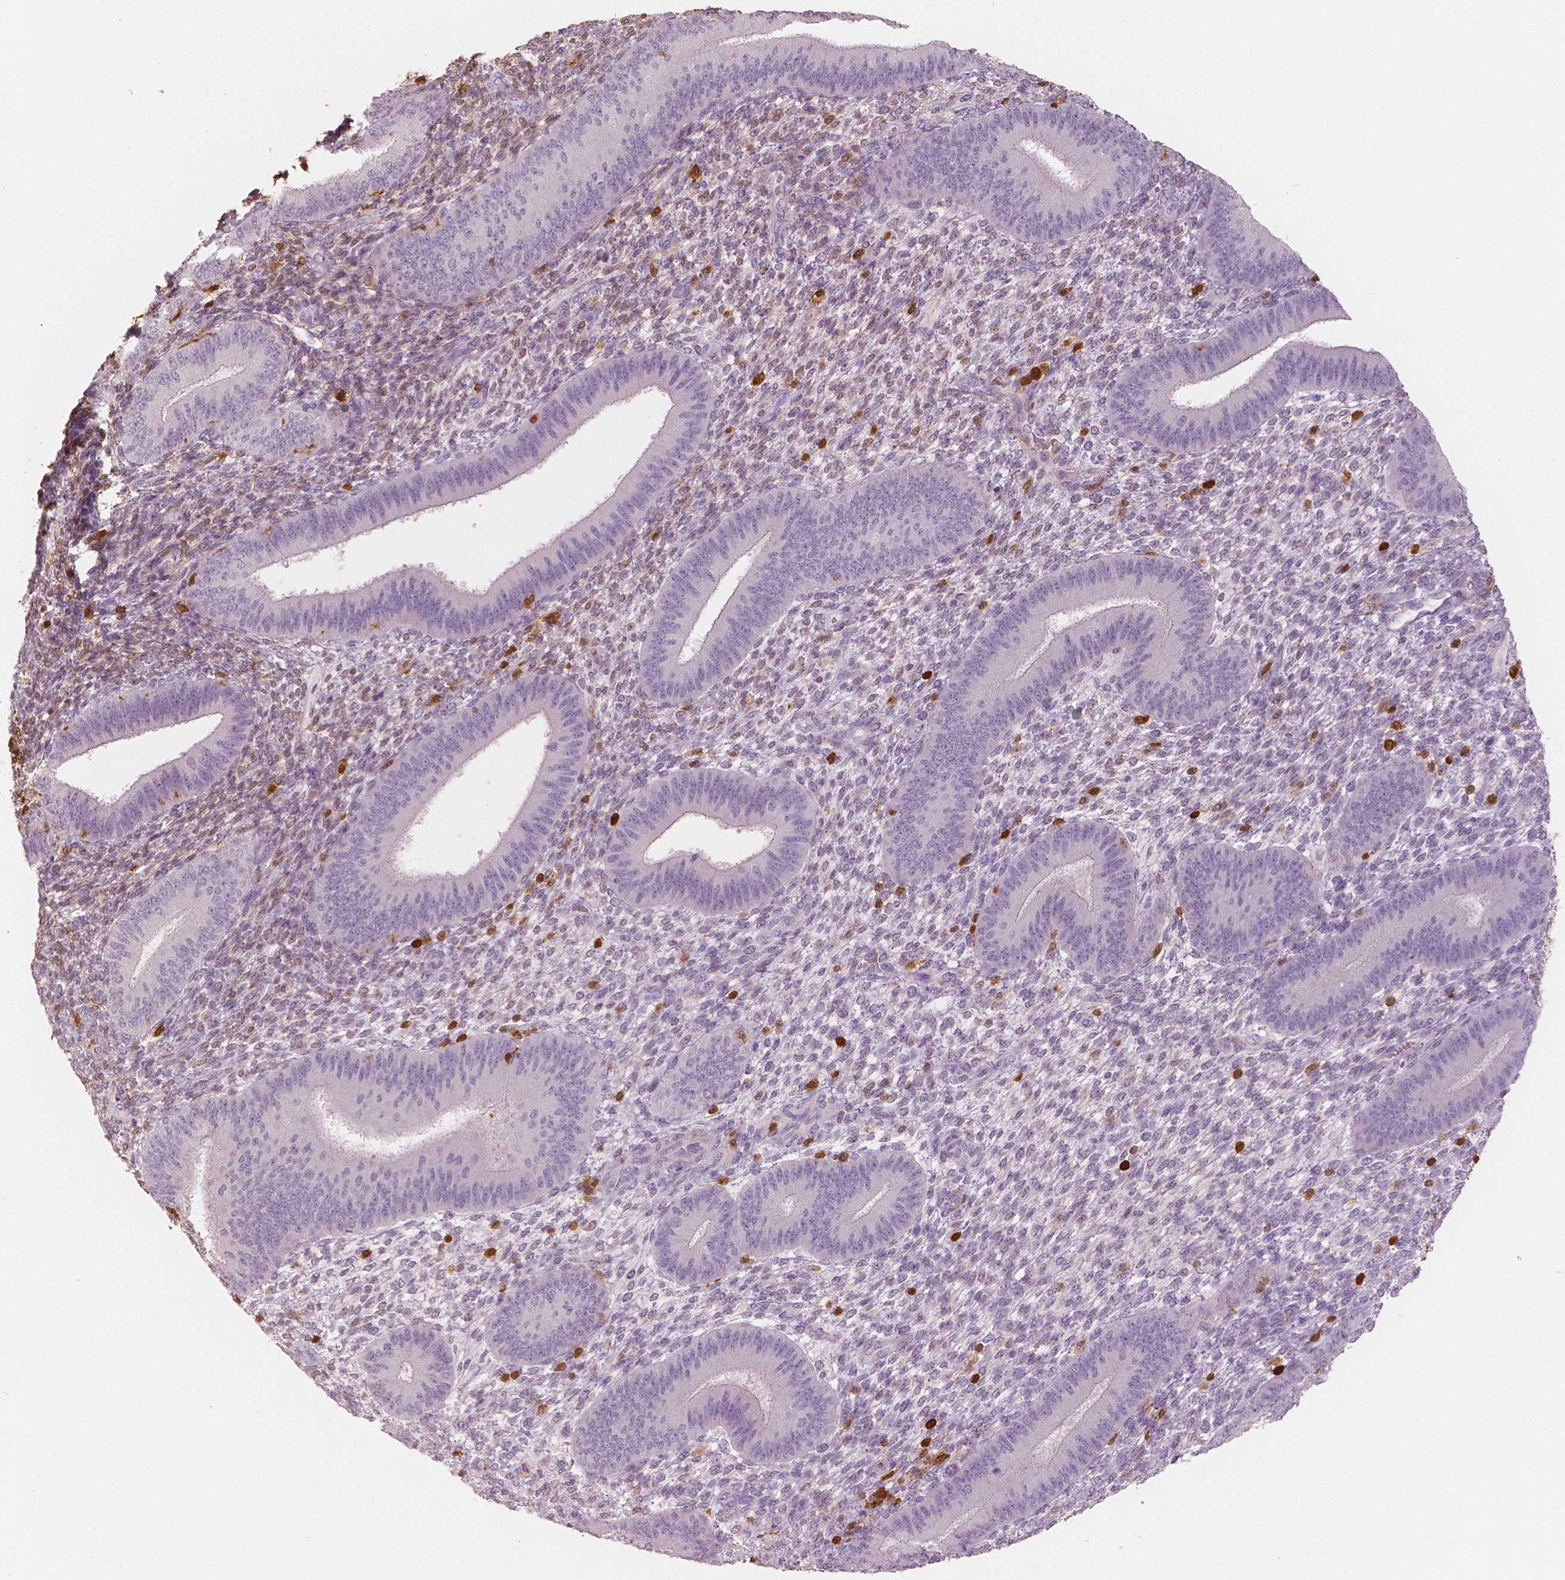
{"staining": {"intensity": "weak", "quantity": "<25%", "location": "nuclear"}, "tissue": "endometrium", "cell_type": "Cells in endometrial stroma", "image_type": "normal", "snomed": [{"axis": "morphology", "description": "Normal tissue, NOS"}, {"axis": "topography", "description": "Endometrium"}], "caption": "Immunohistochemistry (IHC) micrograph of normal endometrium: endometrium stained with DAB (3,3'-diaminobenzidine) shows no significant protein expression in cells in endometrial stroma. (DAB IHC with hematoxylin counter stain).", "gene": "S100A4", "patient": {"sex": "female", "age": 39}}